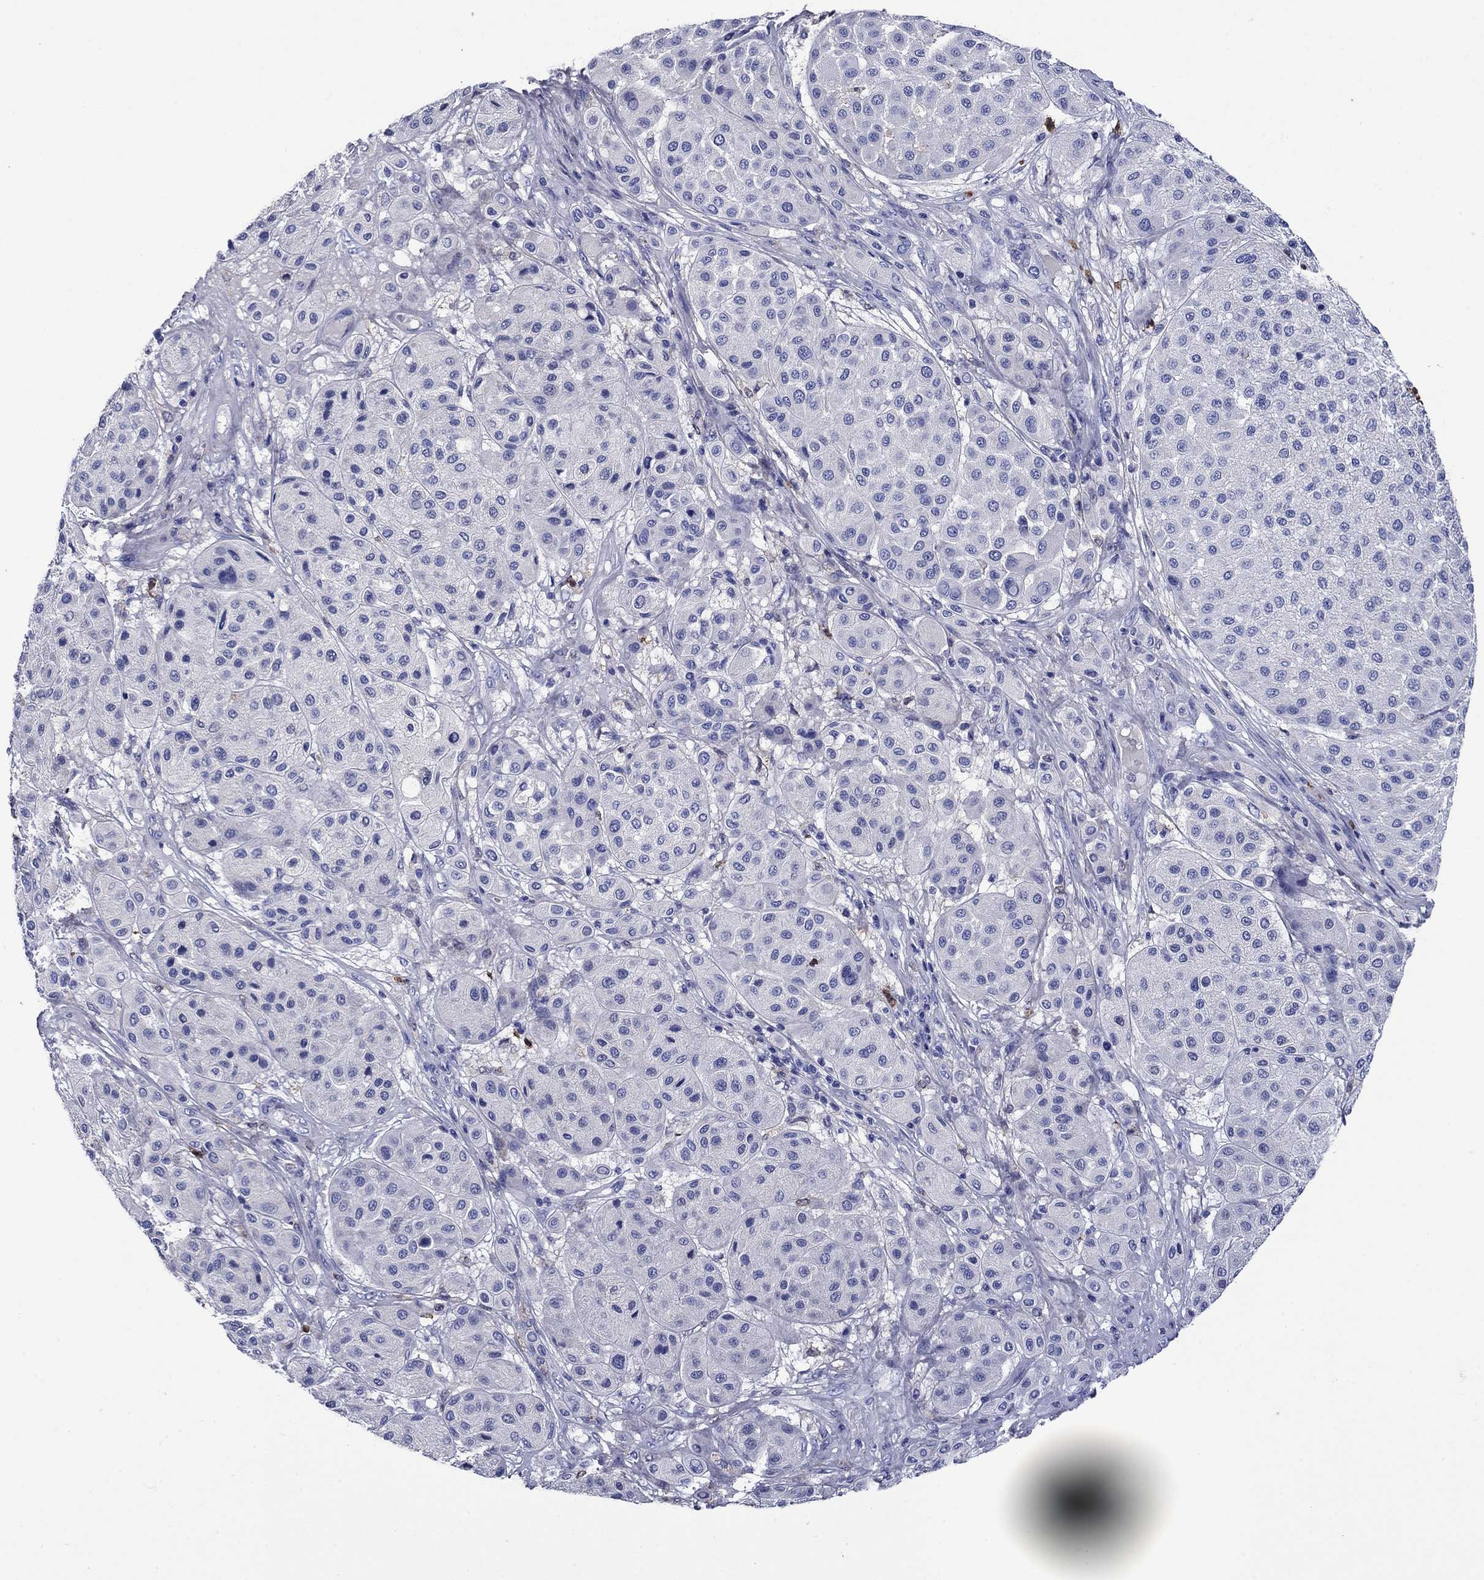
{"staining": {"intensity": "negative", "quantity": "none", "location": "none"}, "tissue": "melanoma", "cell_type": "Tumor cells", "image_type": "cancer", "snomed": [{"axis": "morphology", "description": "Malignant melanoma, Metastatic site"}, {"axis": "topography", "description": "Smooth muscle"}], "caption": "Protein analysis of melanoma exhibits no significant expression in tumor cells.", "gene": "TFR2", "patient": {"sex": "male", "age": 41}}